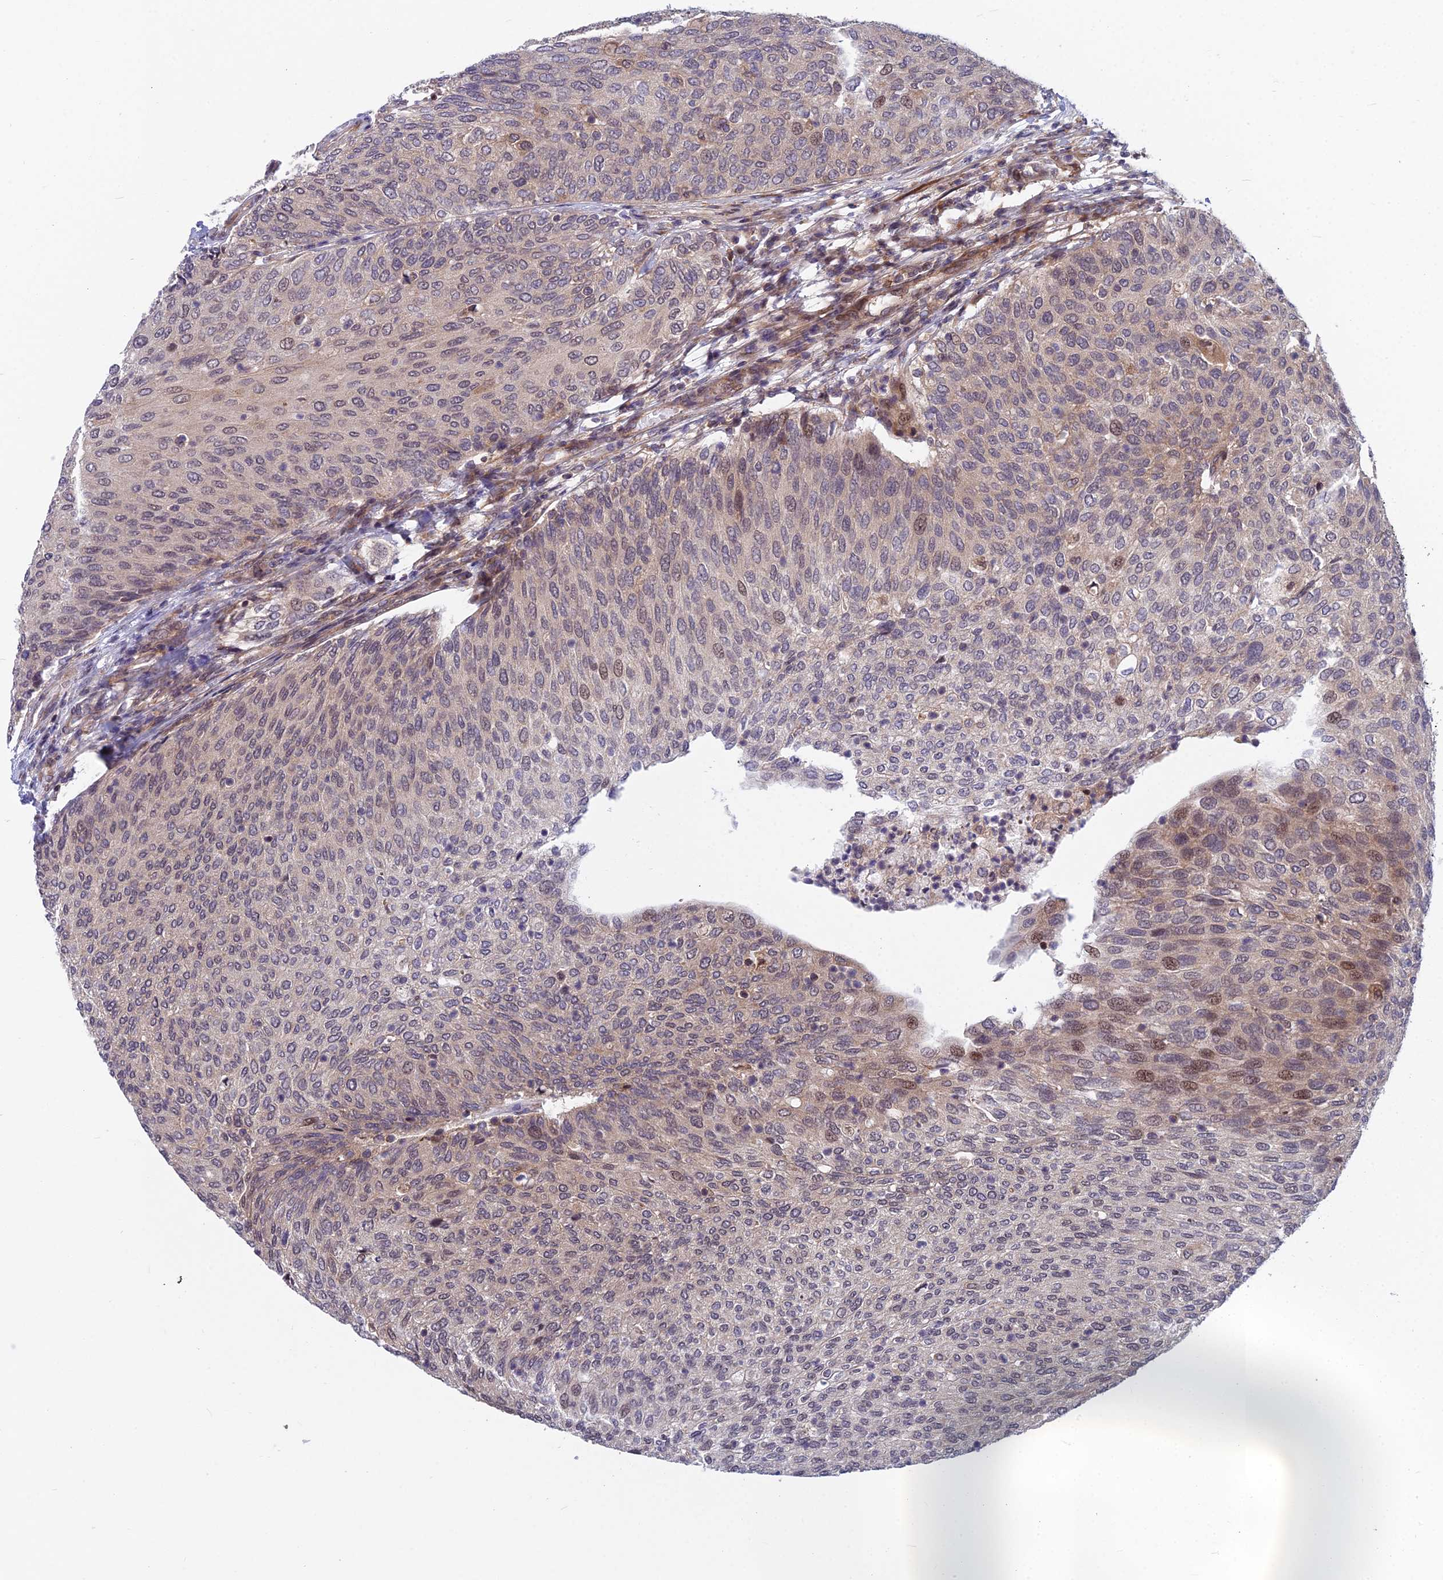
{"staining": {"intensity": "weak", "quantity": "<25%", "location": "nuclear"}, "tissue": "urothelial cancer", "cell_type": "Tumor cells", "image_type": "cancer", "snomed": [{"axis": "morphology", "description": "Urothelial carcinoma, Low grade"}, {"axis": "topography", "description": "Urinary bladder"}], "caption": "An immunohistochemistry (IHC) micrograph of urothelial cancer is shown. There is no staining in tumor cells of urothelial cancer. (Immunohistochemistry, brightfield microscopy, high magnification).", "gene": "COMMD2", "patient": {"sex": "female", "age": 79}}